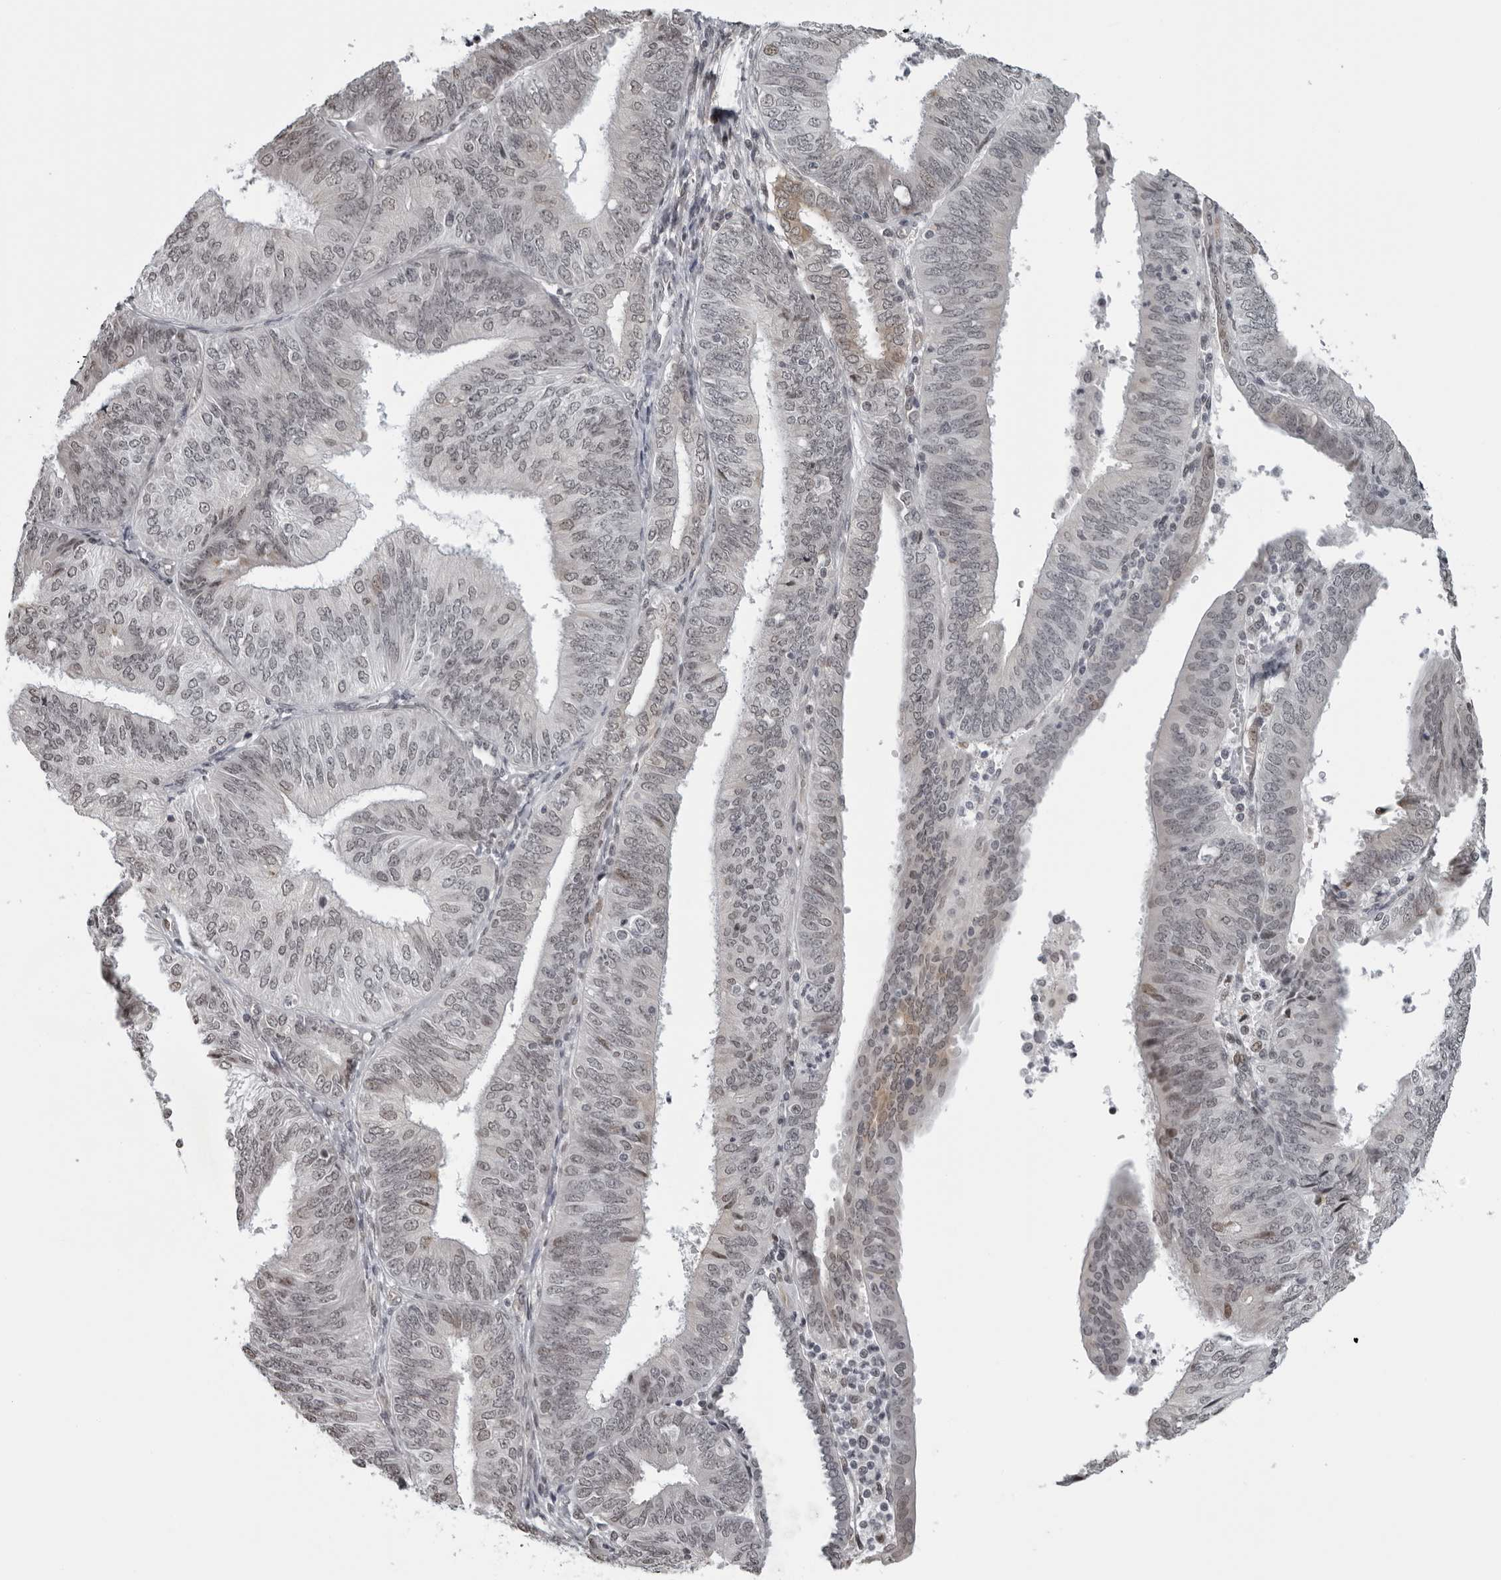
{"staining": {"intensity": "weak", "quantity": "25%-75%", "location": "nuclear"}, "tissue": "endometrial cancer", "cell_type": "Tumor cells", "image_type": "cancer", "snomed": [{"axis": "morphology", "description": "Adenocarcinoma, NOS"}, {"axis": "topography", "description": "Endometrium"}], "caption": "Weak nuclear protein positivity is present in approximately 25%-75% of tumor cells in adenocarcinoma (endometrial).", "gene": "MAF", "patient": {"sex": "female", "age": 58}}